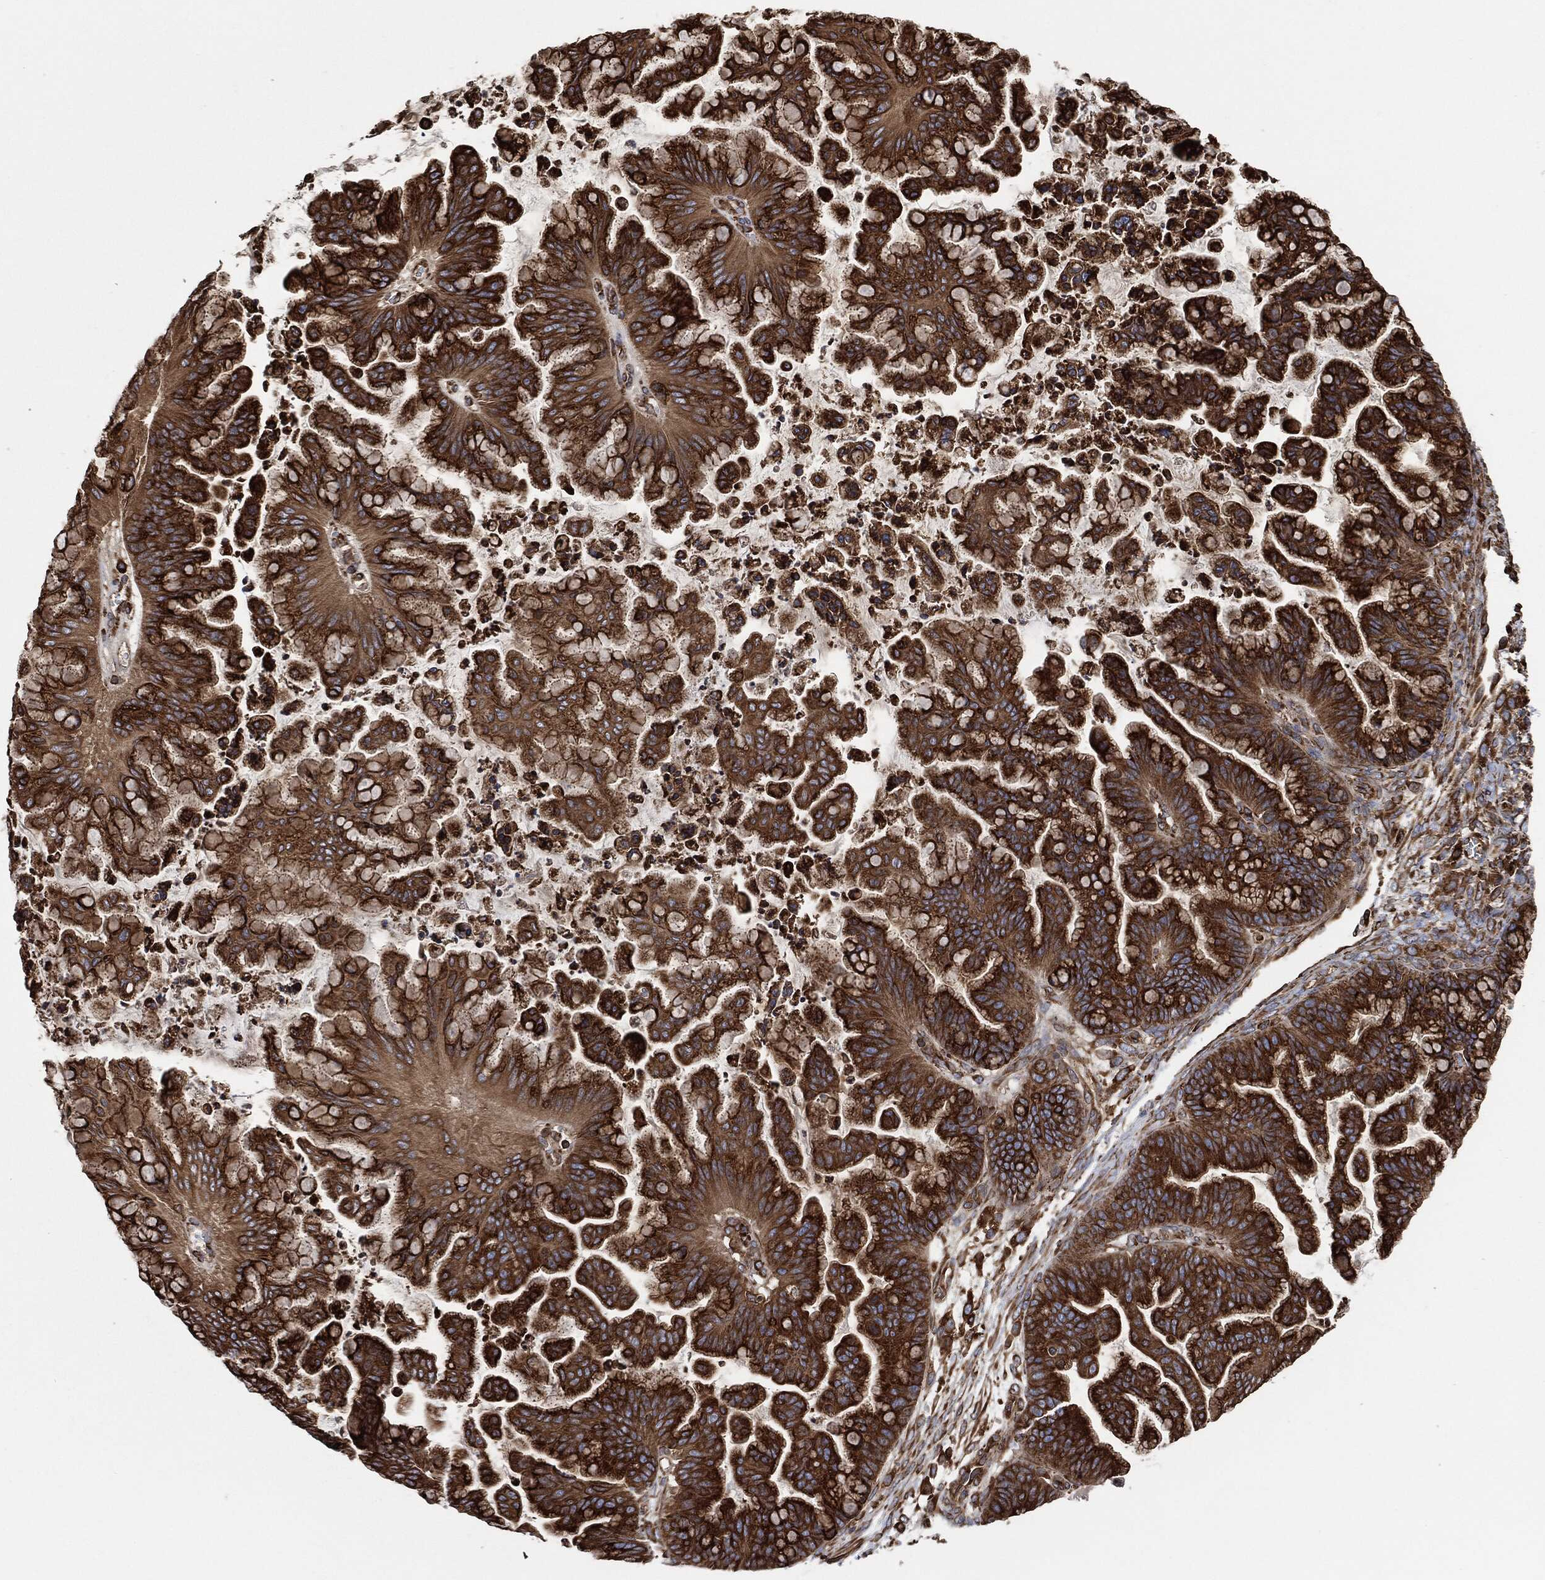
{"staining": {"intensity": "strong", "quantity": ">75%", "location": "cytoplasmic/membranous"}, "tissue": "ovarian cancer", "cell_type": "Tumor cells", "image_type": "cancer", "snomed": [{"axis": "morphology", "description": "Cystadenocarcinoma, mucinous, NOS"}, {"axis": "topography", "description": "Ovary"}], "caption": "DAB (3,3'-diaminobenzidine) immunohistochemical staining of human ovarian cancer (mucinous cystadenocarcinoma) shows strong cytoplasmic/membranous protein positivity in about >75% of tumor cells.", "gene": "AMFR", "patient": {"sex": "female", "age": 67}}